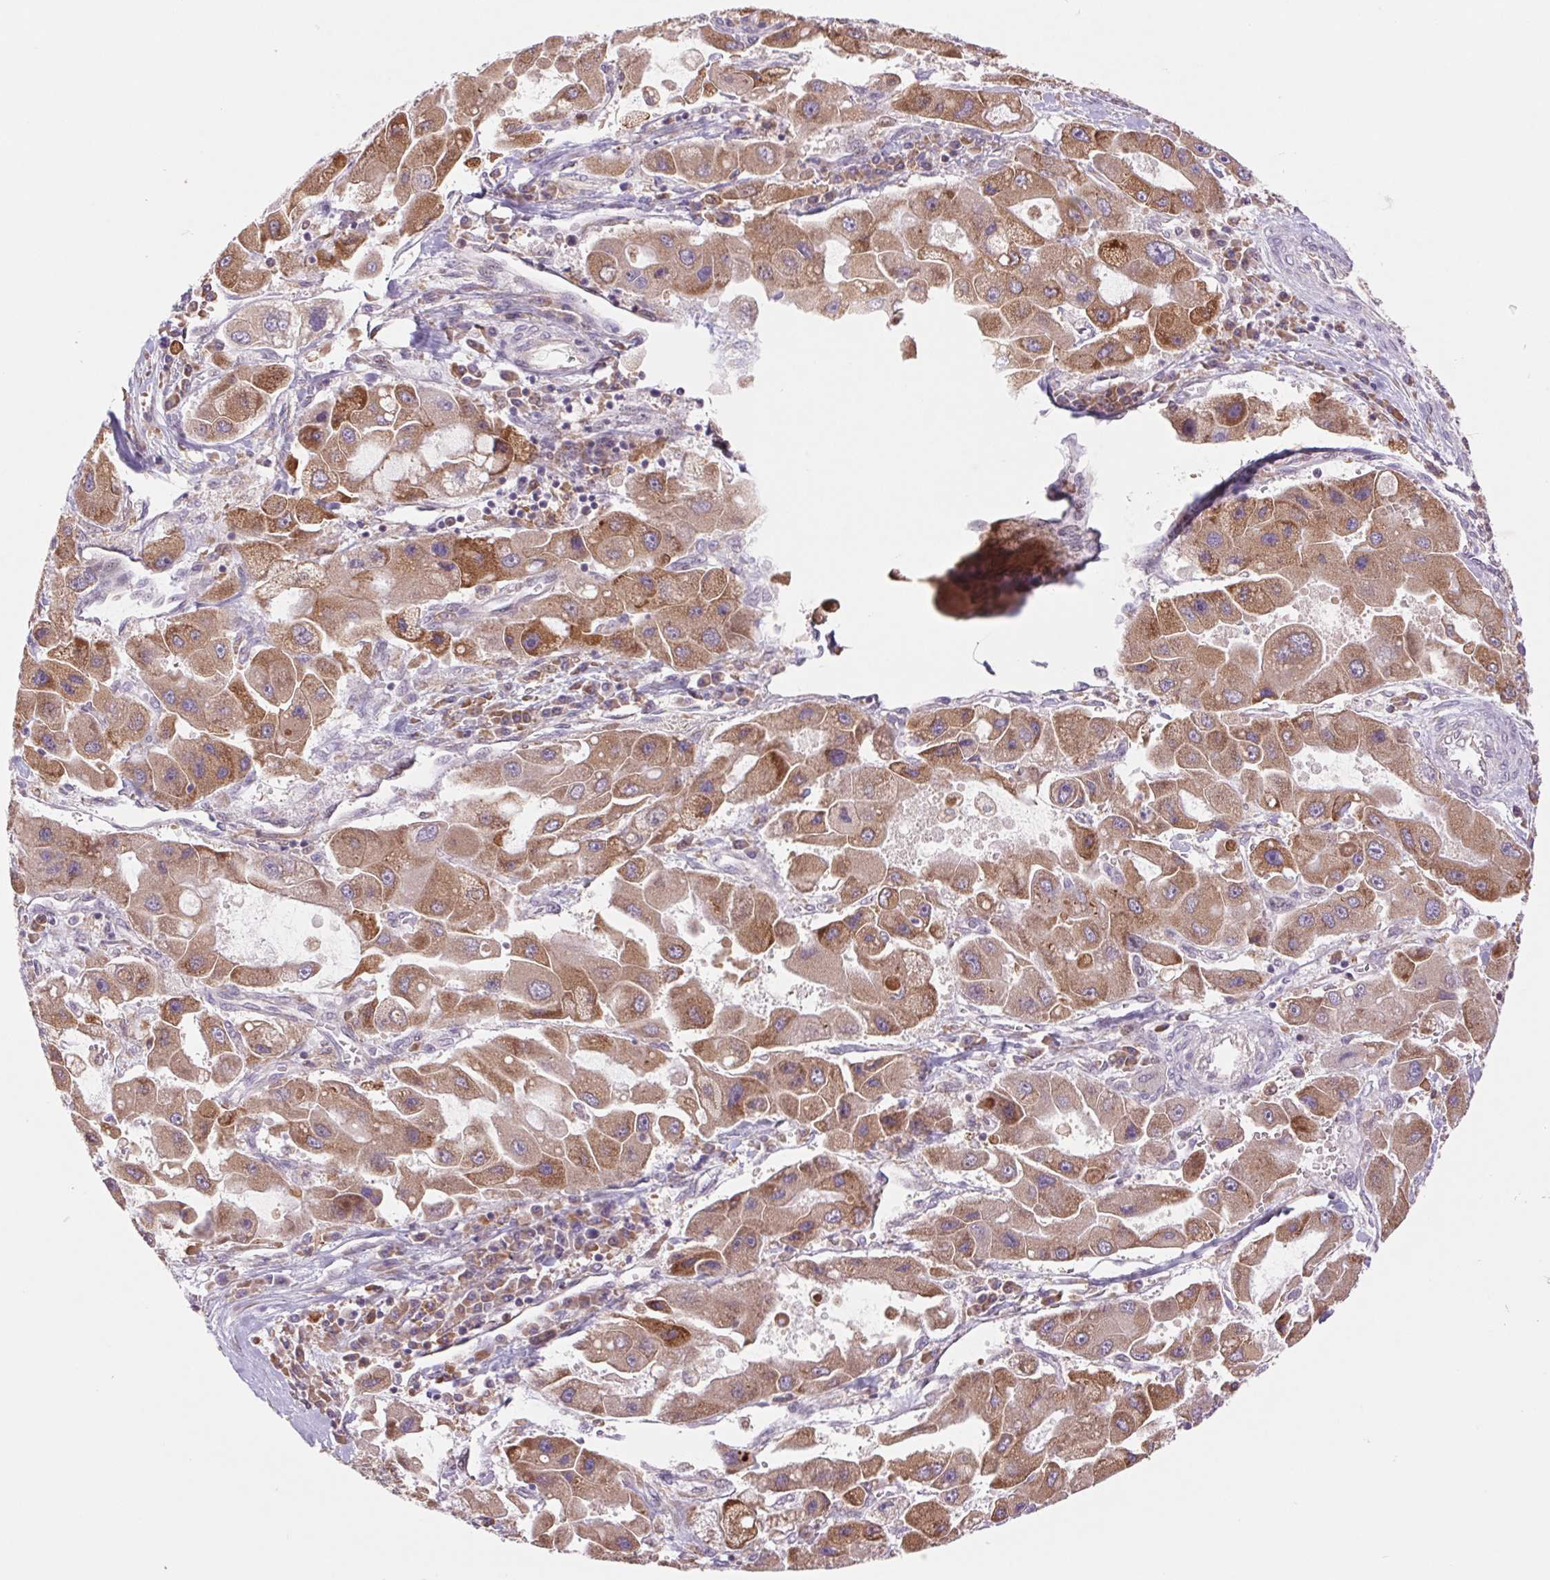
{"staining": {"intensity": "moderate", "quantity": ">75%", "location": "cytoplasmic/membranous"}, "tissue": "liver cancer", "cell_type": "Tumor cells", "image_type": "cancer", "snomed": [{"axis": "morphology", "description": "Carcinoma, Hepatocellular, NOS"}, {"axis": "topography", "description": "Liver"}], "caption": "Liver cancer (hepatocellular carcinoma) stained with a brown dye displays moderate cytoplasmic/membranous positive expression in approximately >75% of tumor cells.", "gene": "KLHL20", "patient": {"sex": "male", "age": 24}}